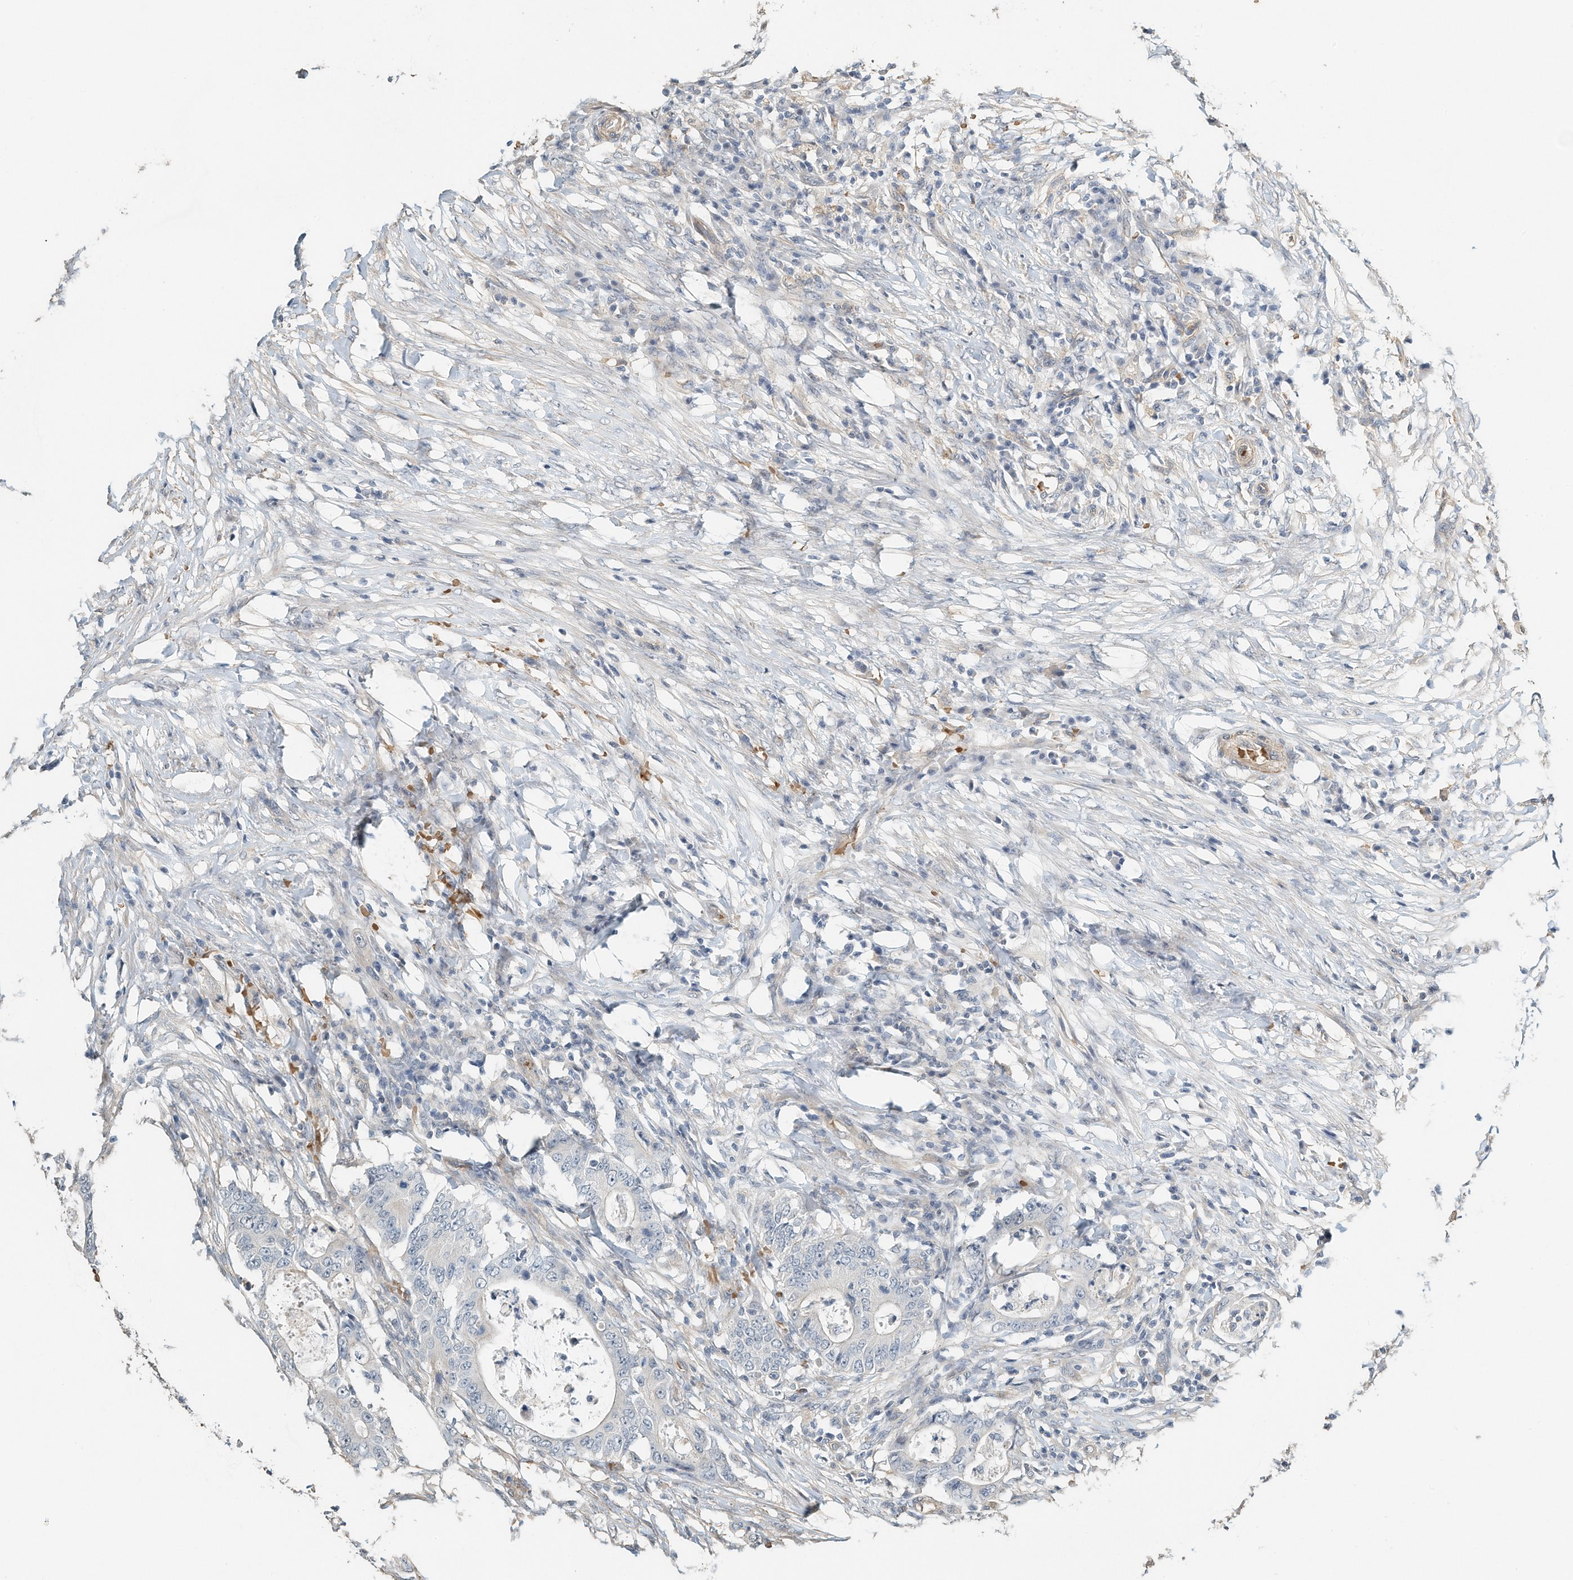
{"staining": {"intensity": "negative", "quantity": "none", "location": "none"}, "tissue": "colorectal cancer", "cell_type": "Tumor cells", "image_type": "cancer", "snomed": [{"axis": "morphology", "description": "Adenocarcinoma, NOS"}, {"axis": "topography", "description": "Colon"}], "caption": "This is an immunohistochemistry photomicrograph of human colorectal cancer. There is no positivity in tumor cells.", "gene": "RCAN3", "patient": {"sex": "male", "age": 83}}